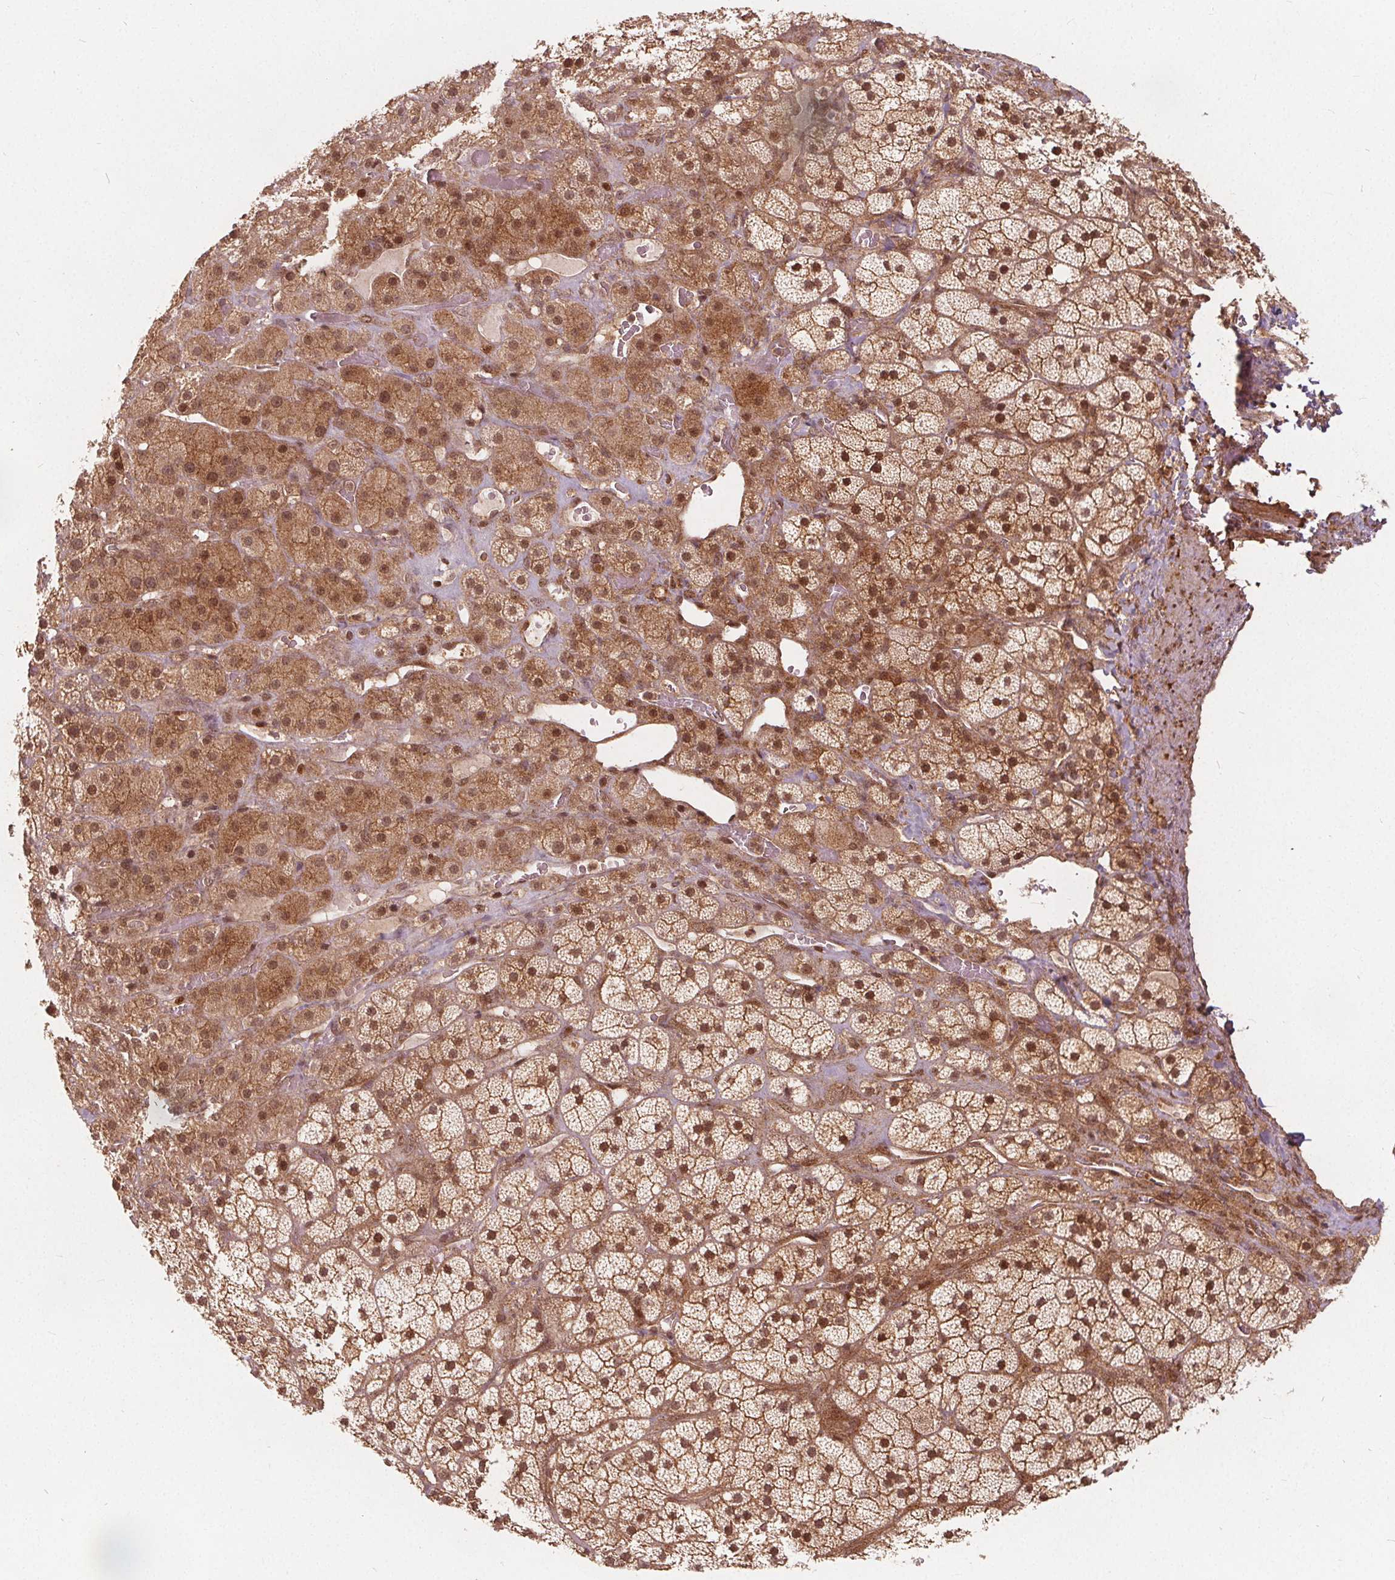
{"staining": {"intensity": "moderate", "quantity": ">75%", "location": "cytoplasmic/membranous,nuclear"}, "tissue": "adrenal gland", "cell_type": "Glandular cells", "image_type": "normal", "snomed": [{"axis": "morphology", "description": "Normal tissue, NOS"}, {"axis": "topography", "description": "Adrenal gland"}], "caption": "Moderate cytoplasmic/membranous,nuclear staining is identified in about >75% of glandular cells in normal adrenal gland. The protein is shown in brown color, while the nuclei are stained blue.", "gene": "PPP1CB", "patient": {"sex": "male", "age": 57}}